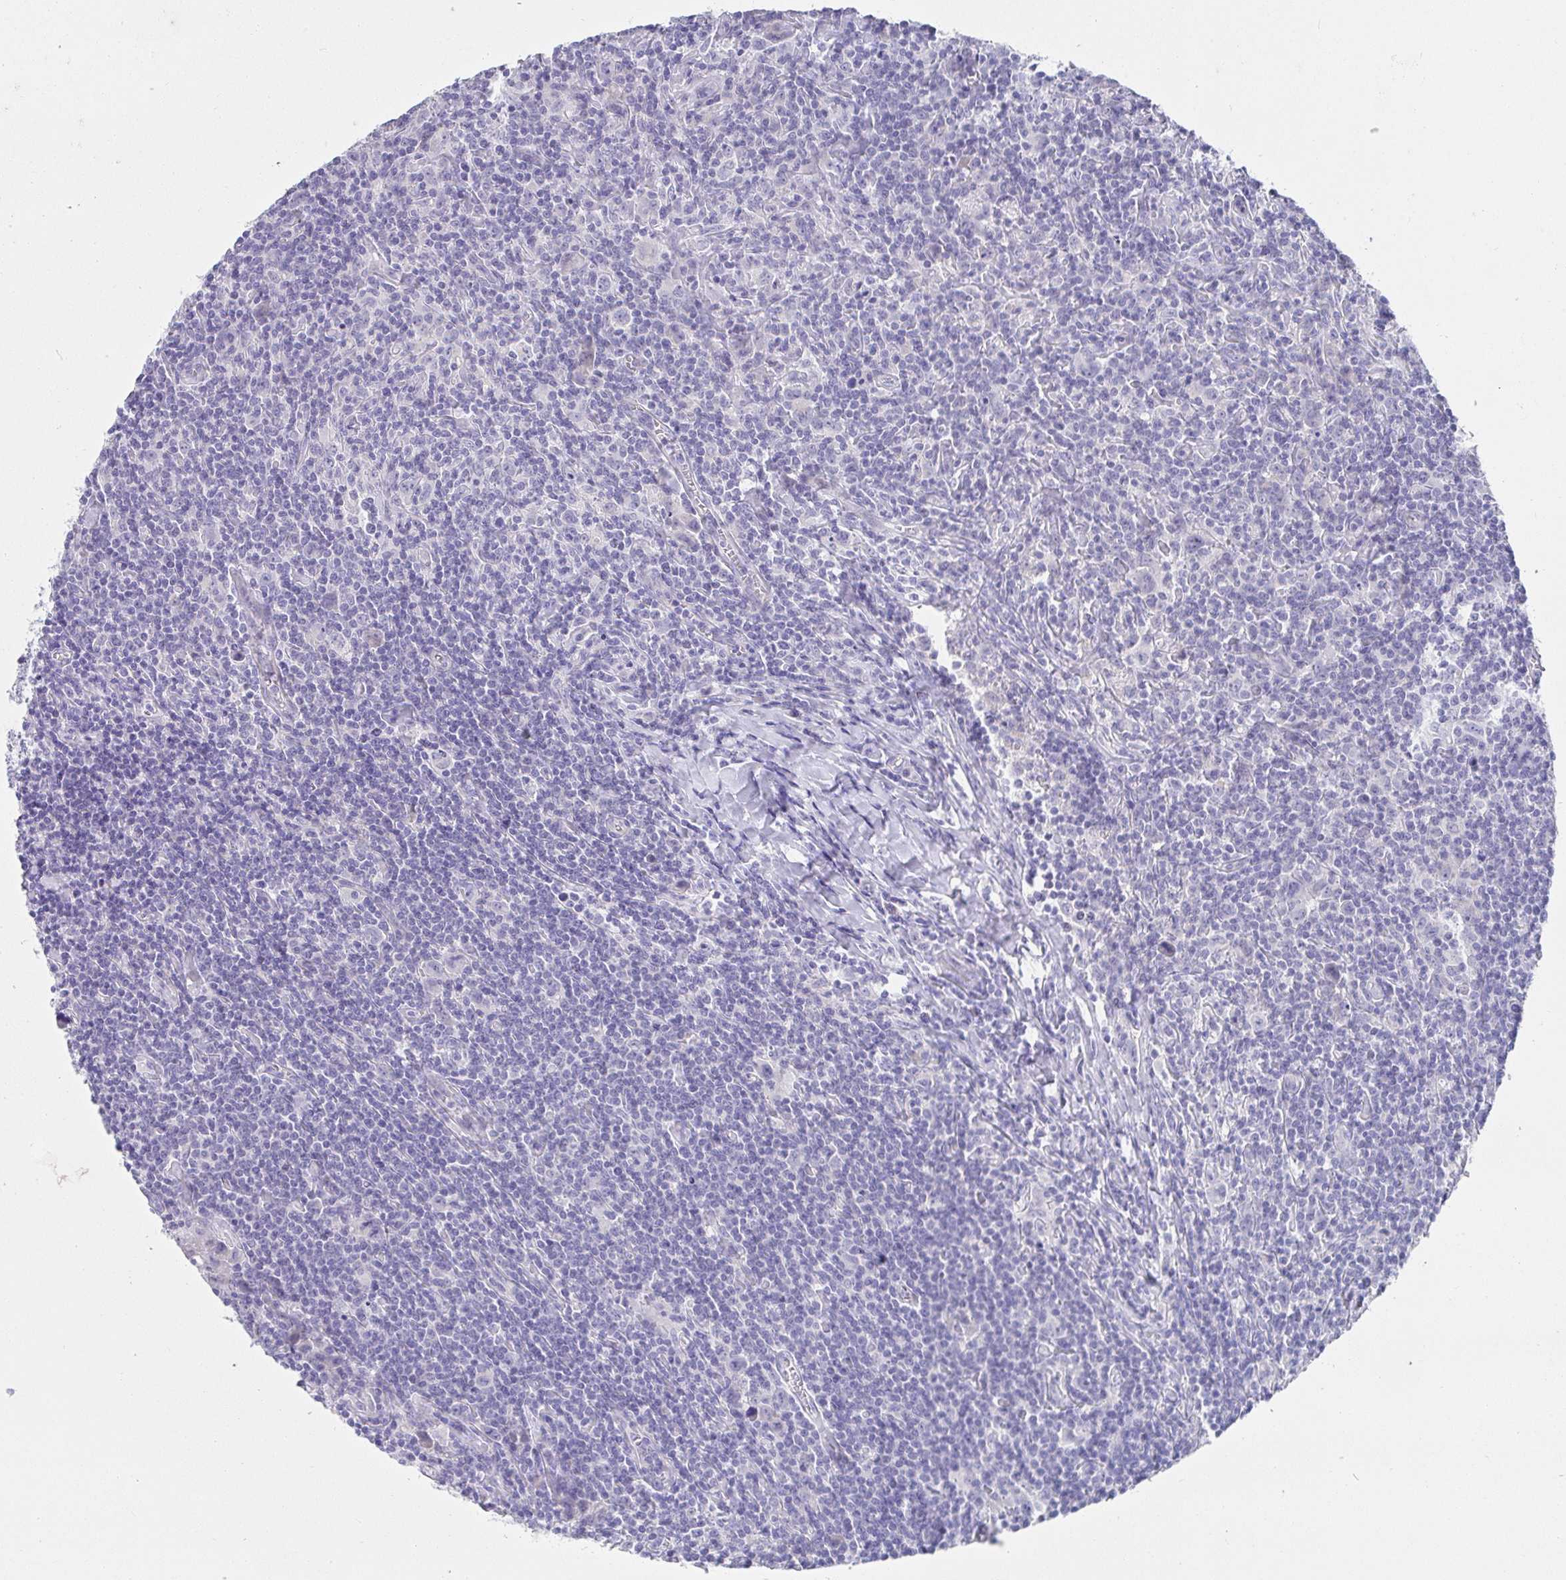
{"staining": {"intensity": "negative", "quantity": "none", "location": "none"}, "tissue": "lymphoma", "cell_type": "Tumor cells", "image_type": "cancer", "snomed": [{"axis": "morphology", "description": "Hodgkin's disease, NOS"}, {"axis": "topography", "description": "Lymph node"}], "caption": "A high-resolution micrograph shows immunohistochemistry staining of lymphoma, which reveals no significant expression in tumor cells.", "gene": "VGLL1", "patient": {"sex": "female", "age": 18}}